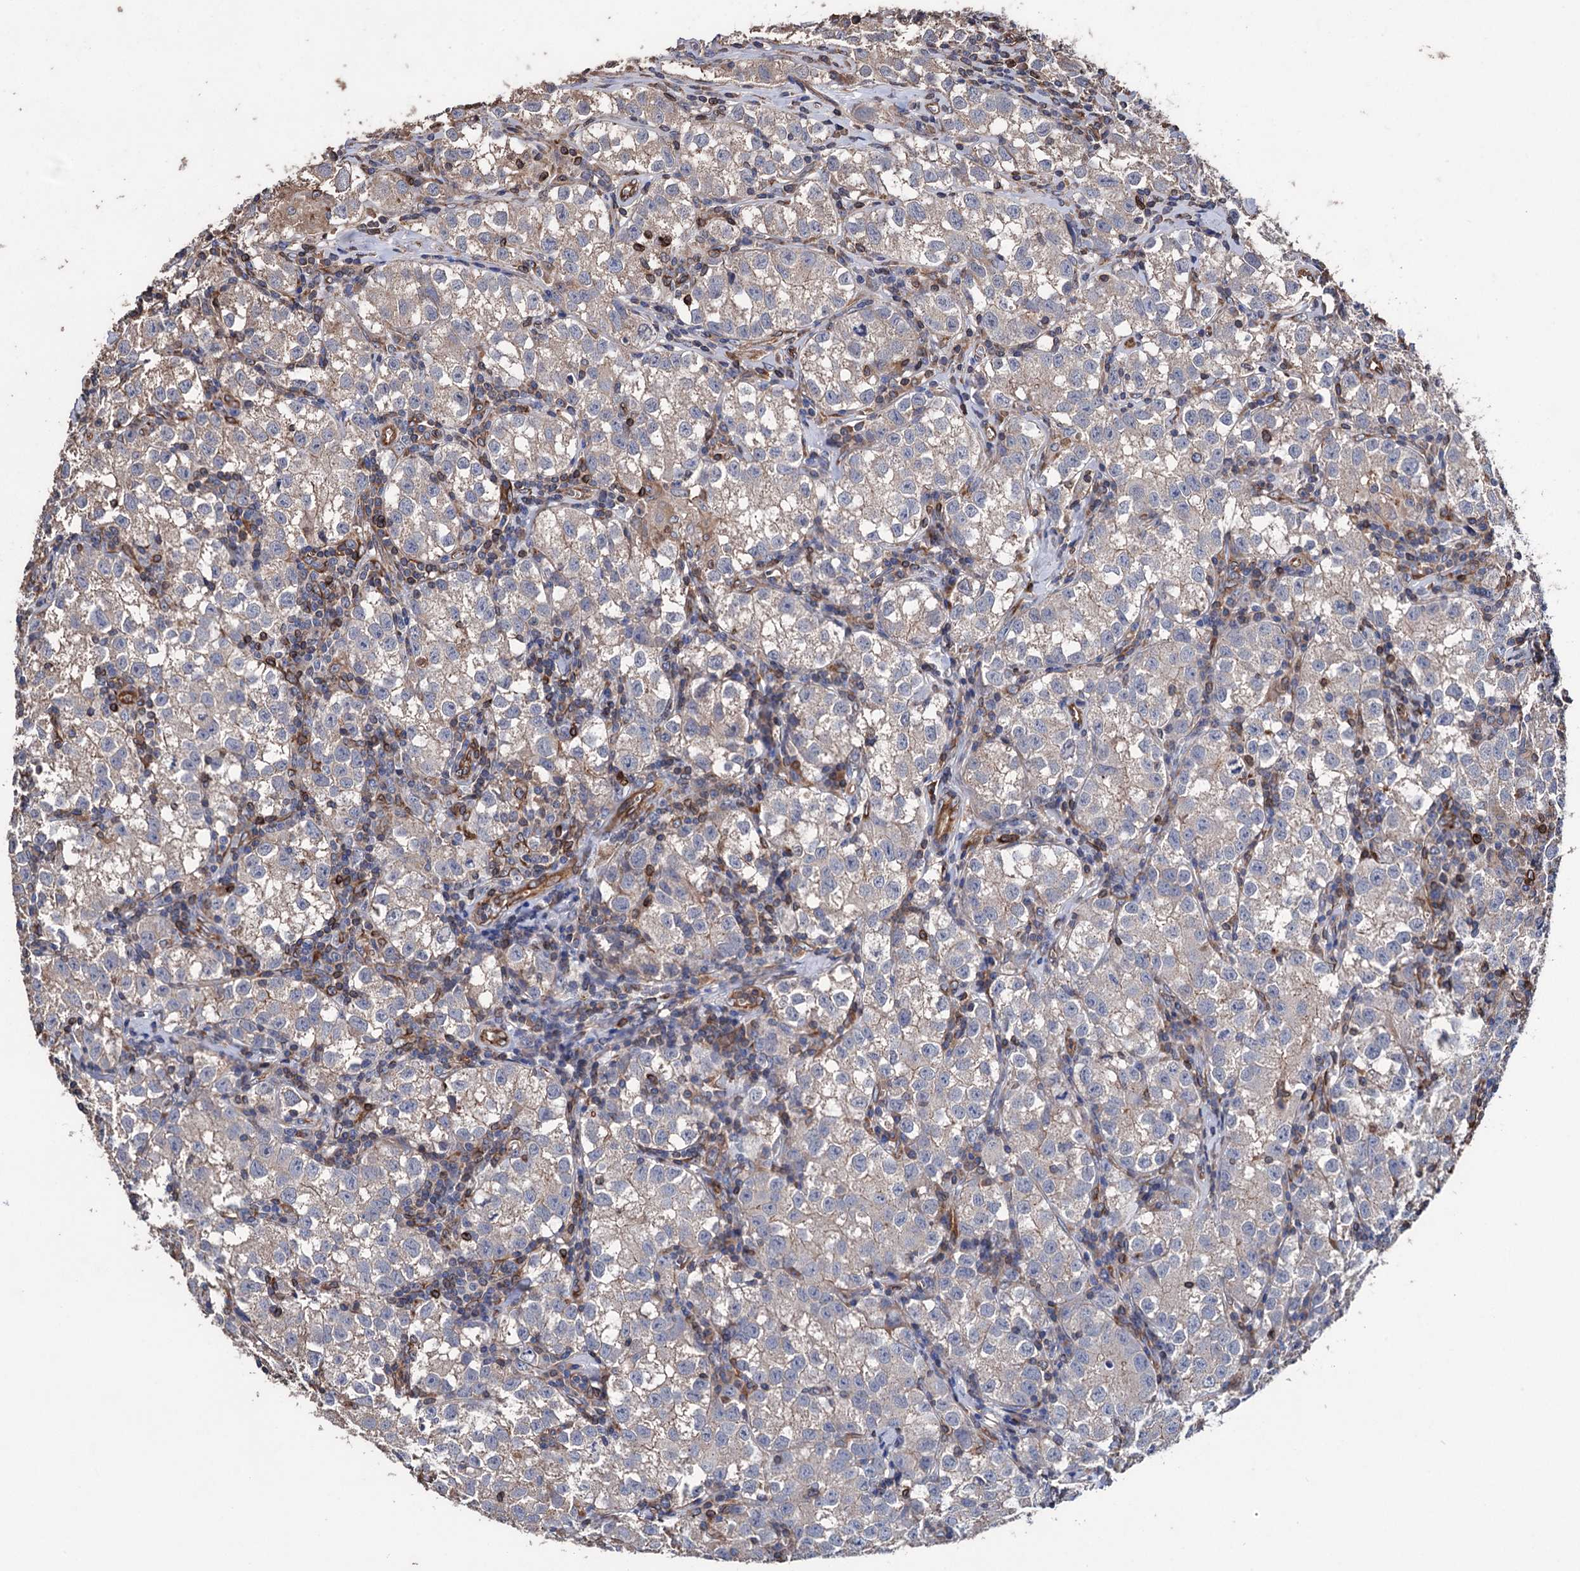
{"staining": {"intensity": "weak", "quantity": "<25%", "location": "cytoplasmic/membranous"}, "tissue": "testis cancer", "cell_type": "Tumor cells", "image_type": "cancer", "snomed": [{"axis": "morphology", "description": "Seminoma, NOS"}, {"axis": "morphology", "description": "Carcinoma, Embryonal, NOS"}, {"axis": "topography", "description": "Testis"}], "caption": "This is an IHC photomicrograph of human testis embryonal carcinoma. There is no staining in tumor cells.", "gene": "STING1", "patient": {"sex": "male", "age": 43}}